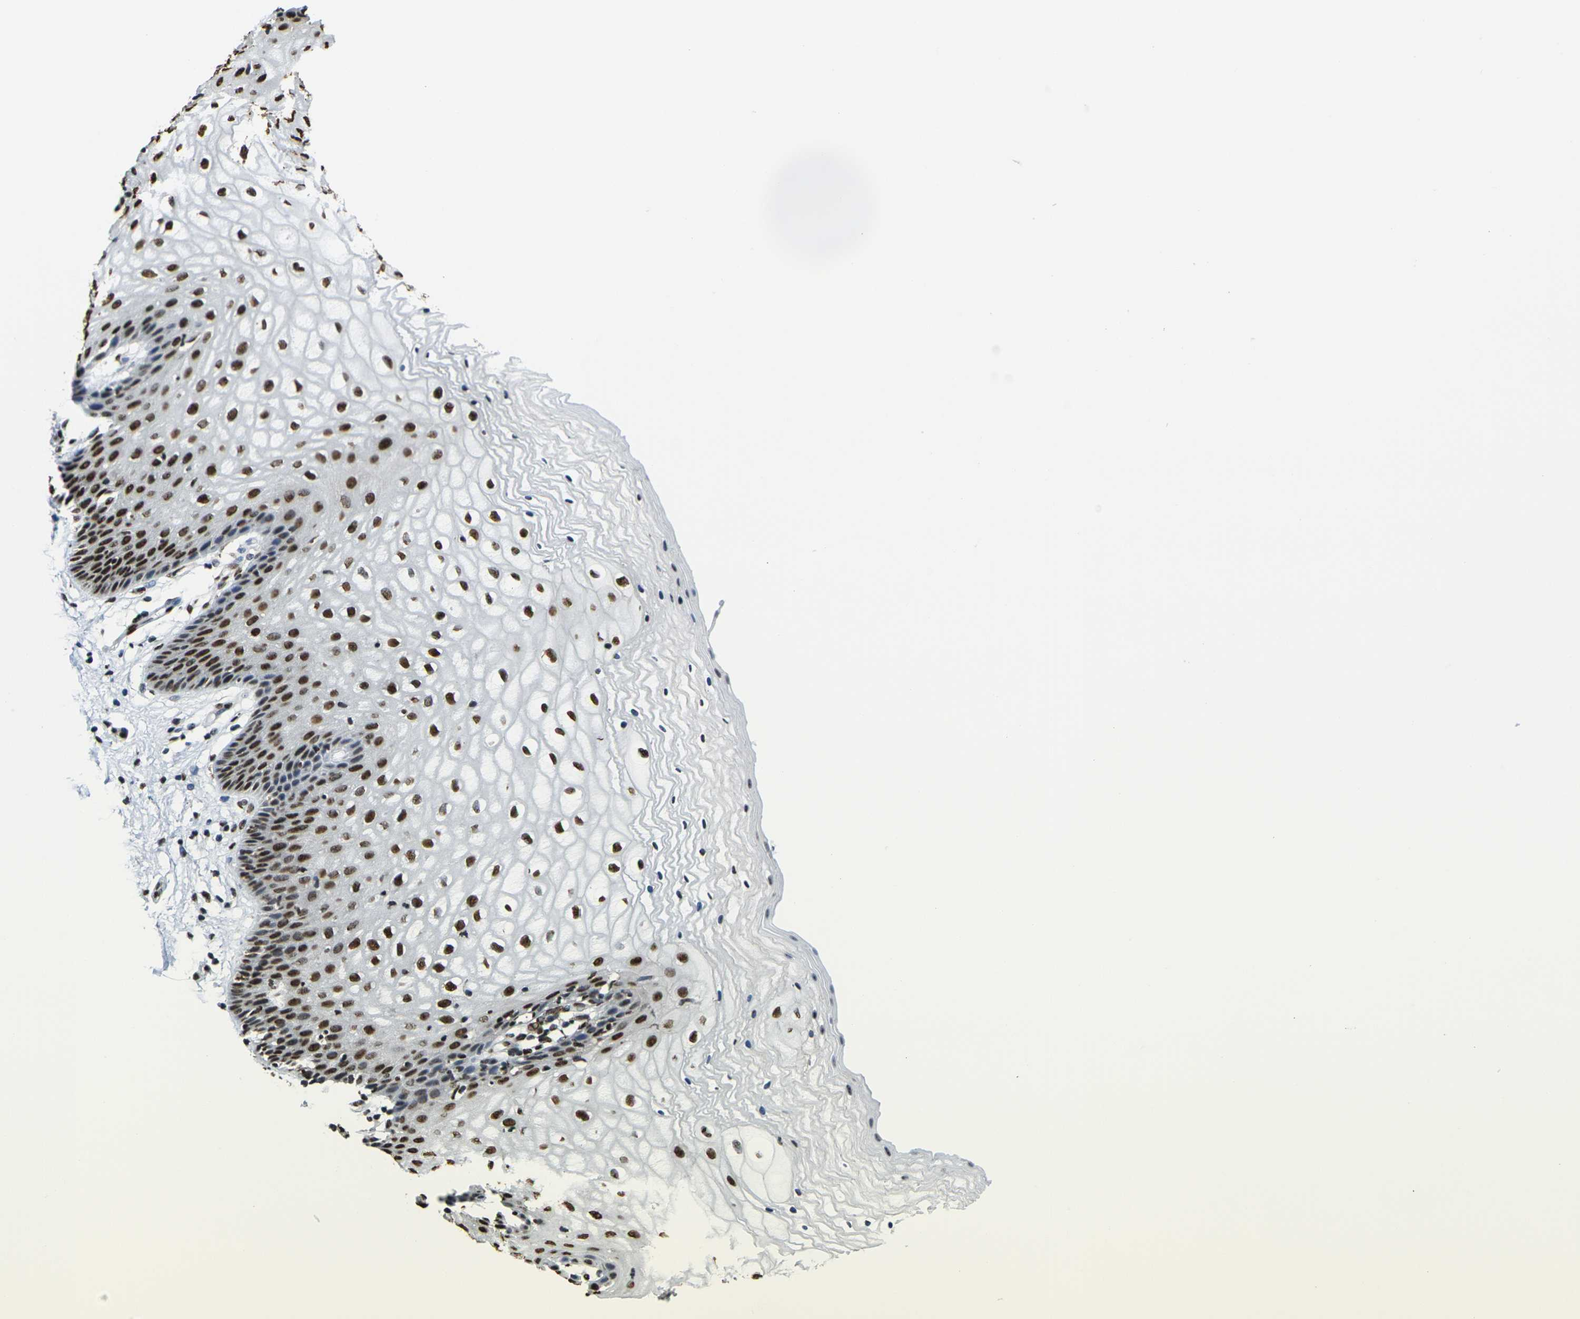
{"staining": {"intensity": "strong", "quantity": ">75%", "location": "nuclear"}, "tissue": "vagina", "cell_type": "Squamous epithelial cells", "image_type": "normal", "snomed": [{"axis": "morphology", "description": "Normal tissue, NOS"}, {"axis": "topography", "description": "Vagina"}], "caption": "Immunohistochemical staining of normal vagina shows high levels of strong nuclear expression in approximately >75% of squamous epithelial cells. (Stains: DAB (3,3'-diaminobenzidine) in brown, nuclei in blue, Microscopy: brightfield microscopy at high magnification).", "gene": "SMARCC1", "patient": {"sex": "female", "age": 34}}